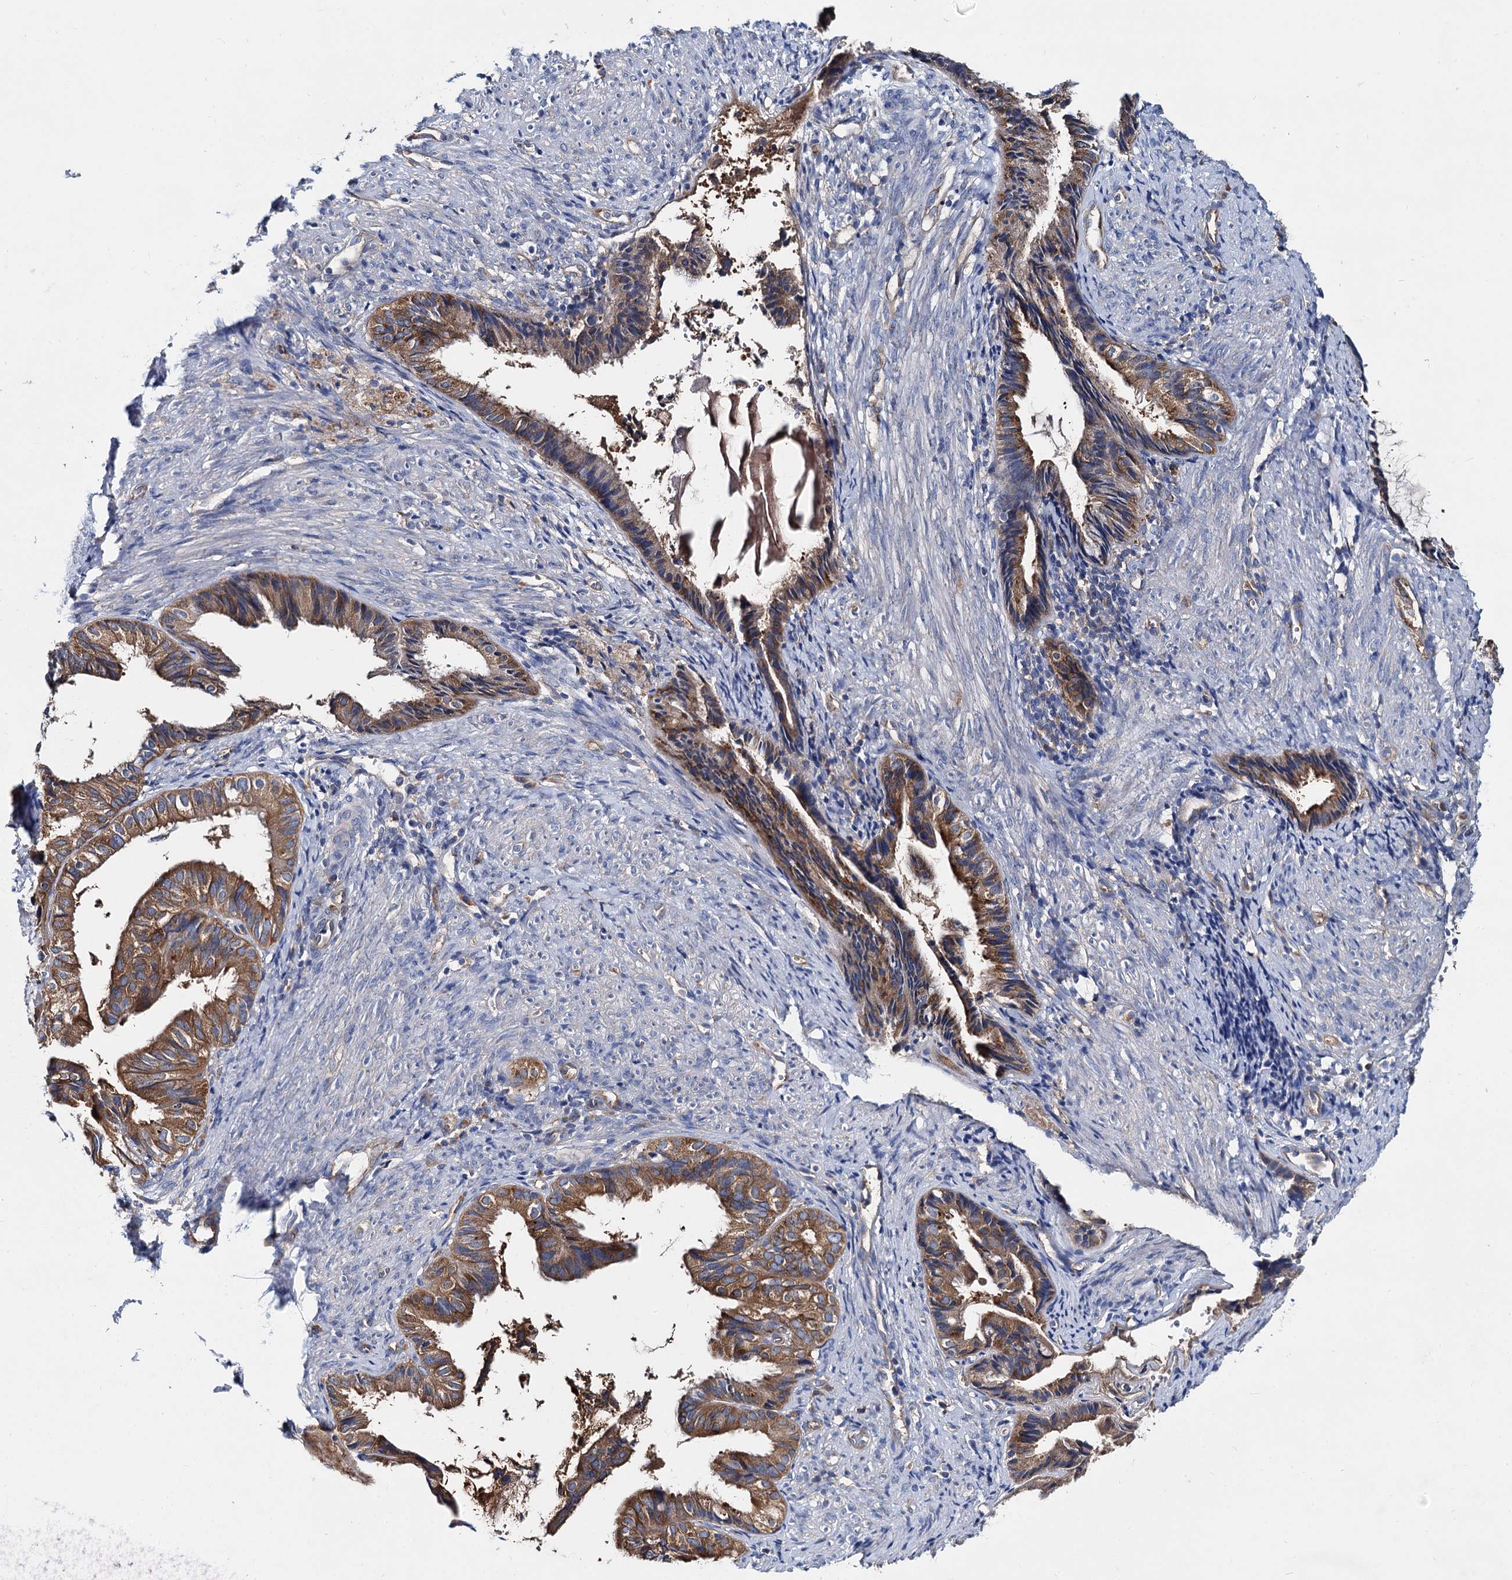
{"staining": {"intensity": "moderate", "quantity": "25%-75%", "location": "cytoplasmic/membranous"}, "tissue": "endometrial cancer", "cell_type": "Tumor cells", "image_type": "cancer", "snomed": [{"axis": "morphology", "description": "Adenocarcinoma, NOS"}, {"axis": "topography", "description": "Endometrium"}], "caption": "Endometrial cancer was stained to show a protein in brown. There is medium levels of moderate cytoplasmic/membranous staining in approximately 25%-75% of tumor cells.", "gene": "QARS1", "patient": {"sex": "female", "age": 86}}